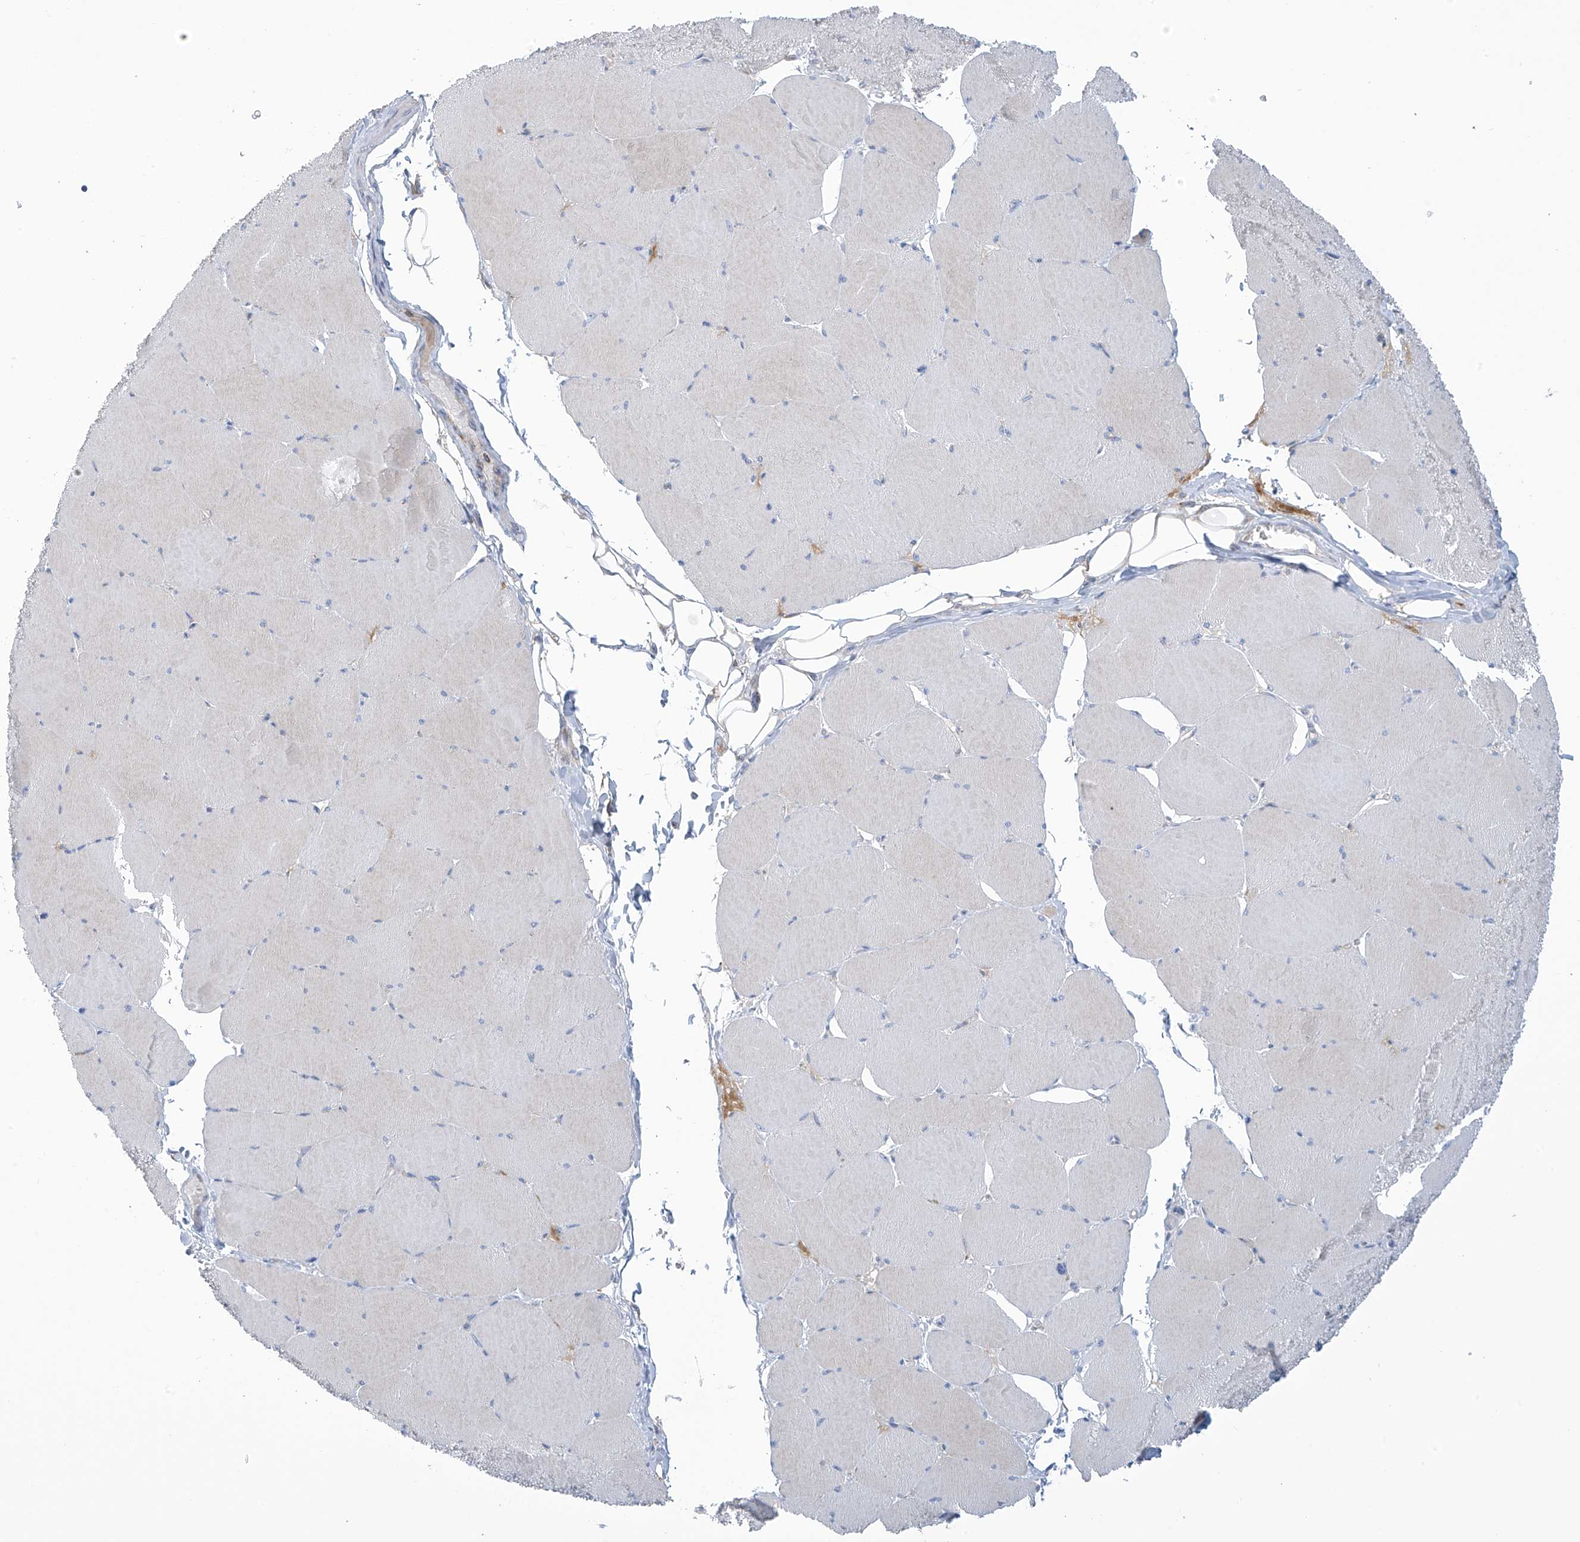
{"staining": {"intensity": "weak", "quantity": "<25%", "location": "cytoplasmic/membranous"}, "tissue": "skeletal muscle", "cell_type": "Myocytes", "image_type": "normal", "snomed": [{"axis": "morphology", "description": "Normal tissue, NOS"}, {"axis": "topography", "description": "Skeletal muscle"}, {"axis": "topography", "description": "Head-Neck"}], "caption": "Immunohistochemistry micrograph of unremarkable skeletal muscle: human skeletal muscle stained with DAB (3,3'-diaminobenzidine) reveals no significant protein positivity in myocytes.", "gene": "IBA57", "patient": {"sex": "male", "age": 66}}